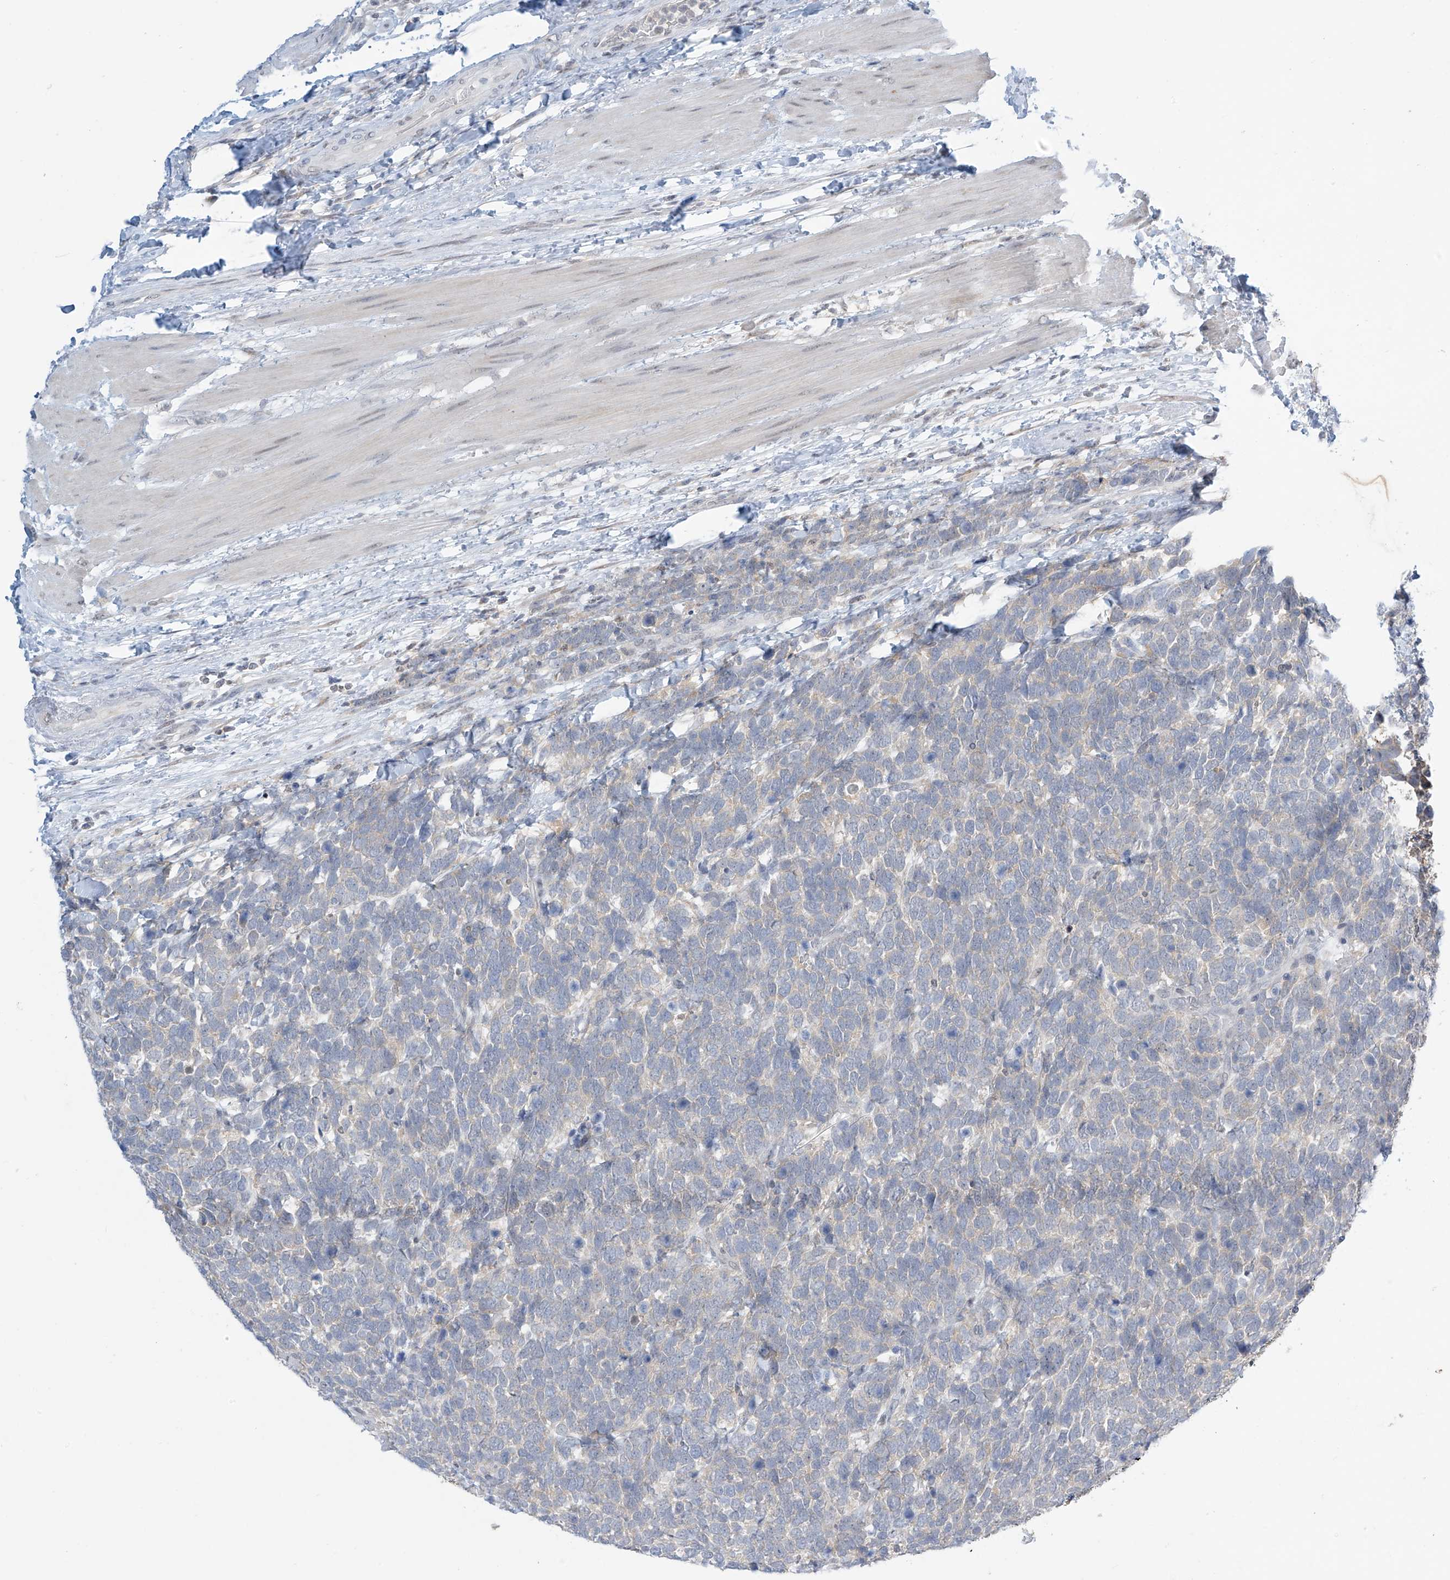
{"staining": {"intensity": "negative", "quantity": "none", "location": "none"}, "tissue": "urothelial cancer", "cell_type": "Tumor cells", "image_type": "cancer", "snomed": [{"axis": "morphology", "description": "Urothelial carcinoma, High grade"}, {"axis": "topography", "description": "Urinary bladder"}], "caption": "Urothelial cancer stained for a protein using immunohistochemistry (IHC) exhibits no positivity tumor cells.", "gene": "APLF", "patient": {"sex": "female", "age": 82}}